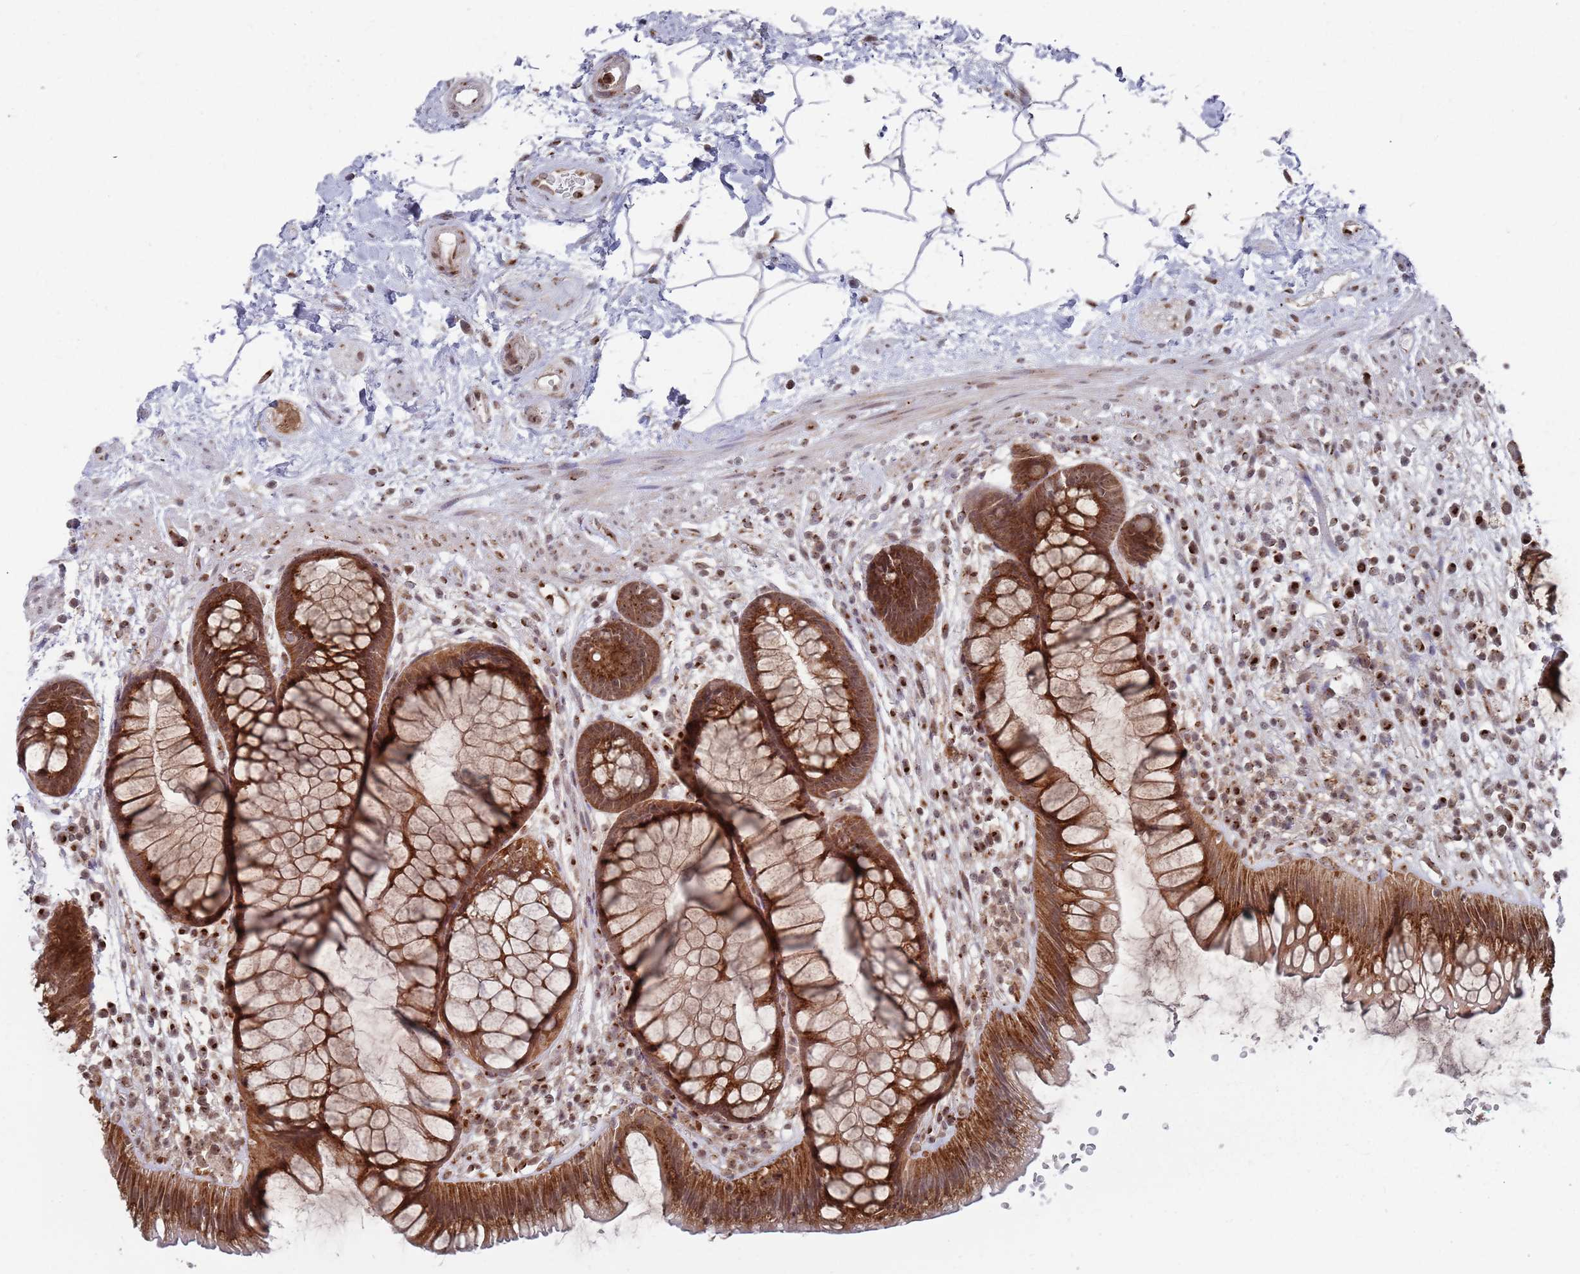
{"staining": {"intensity": "strong", "quantity": ">75%", "location": "cytoplasmic/membranous"}, "tissue": "rectum", "cell_type": "Glandular cells", "image_type": "normal", "snomed": [{"axis": "morphology", "description": "Normal tissue, NOS"}, {"axis": "topography", "description": "Rectum"}], "caption": "IHC (DAB (3,3'-diaminobenzidine)) staining of benign human rectum demonstrates strong cytoplasmic/membranous protein expression in about >75% of glandular cells. The protein of interest is shown in brown color, while the nuclei are stained blue.", "gene": "FMO4", "patient": {"sex": "male", "age": 51}}